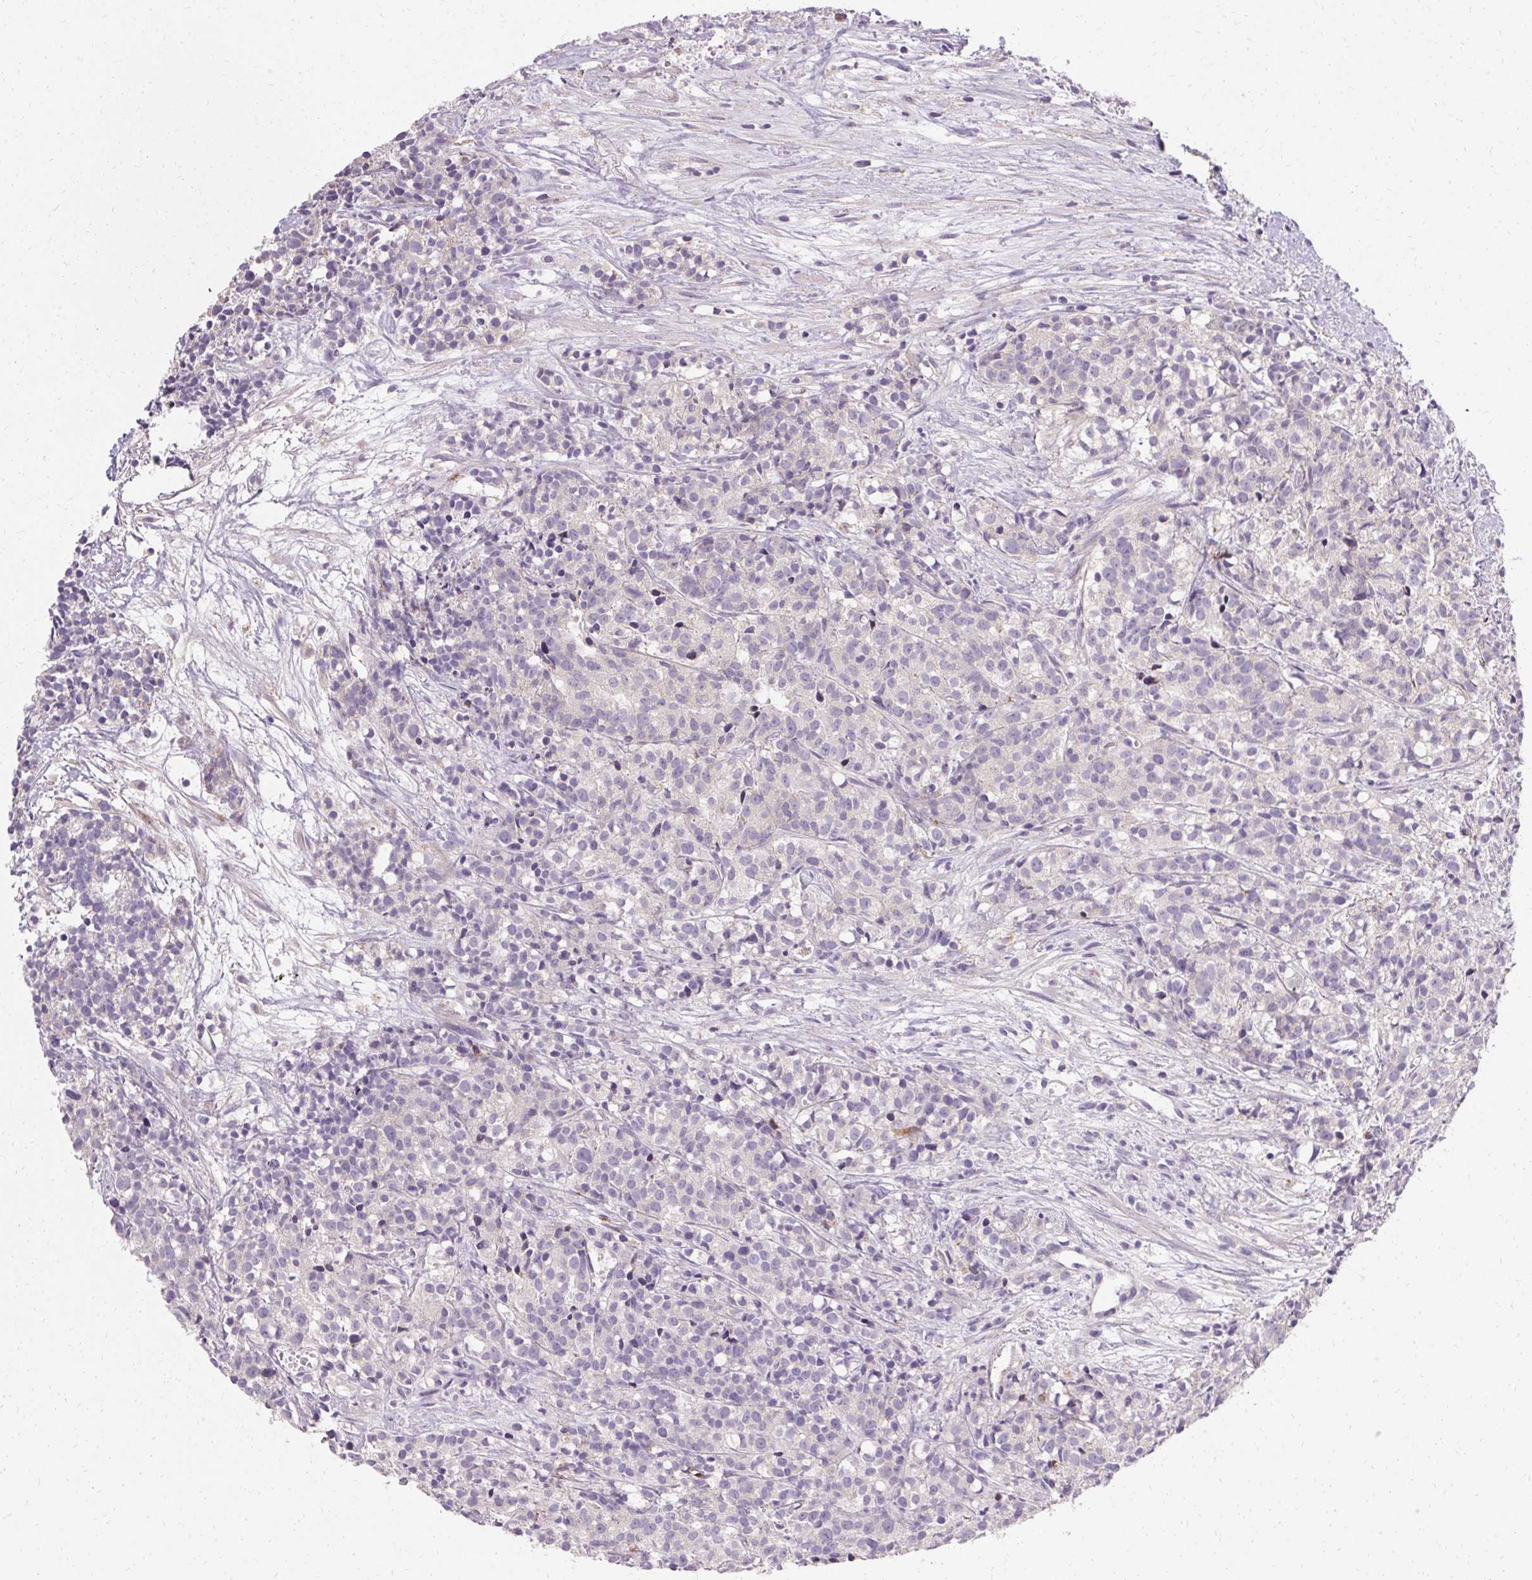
{"staining": {"intensity": "negative", "quantity": "none", "location": "none"}, "tissue": "prostate cancer", "cell_type": "Tumor cells", "image_type": "cancer", "snomed": [{"axis": "morphology", "description": "Adenocarcinoma, High grade"}, {"axis": "topography", "description": "Prostate"}], "caption": "Prostate cancer (high-grade adenocarcinoma) was stained to show a protein in brown. There is no significant positivity in tumor cells. The staining was performed using DAB (3,3'-diaminobenzidine) to visualize the protein expression in brown, while the nuclei were stained in blue with hematoxylin (Magnification: 20x).", "gene": "TRIP13", "patient": {"sex": "male", "age": 58}}